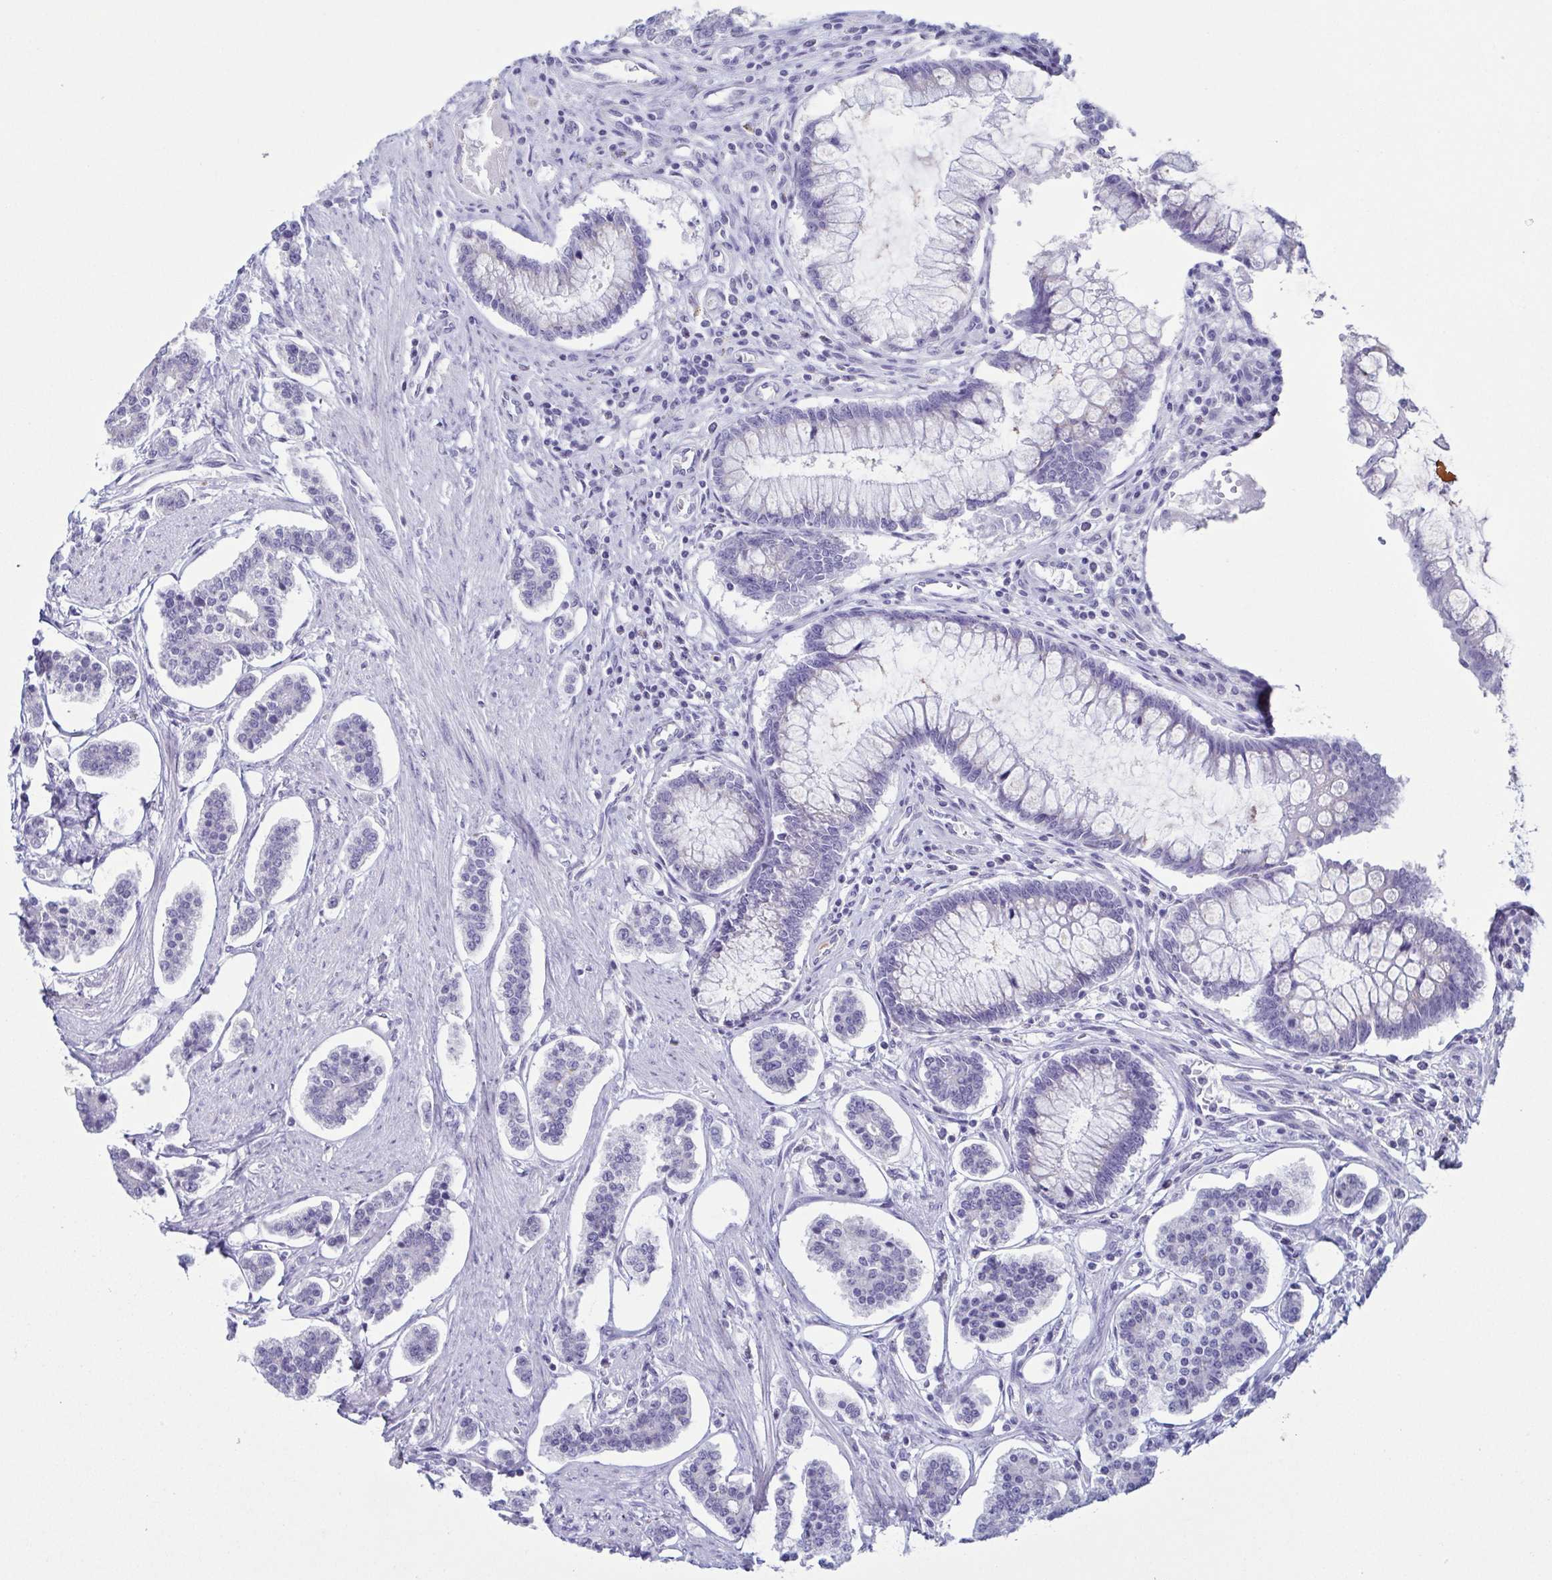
{"staining": {"intensity": "negative", "quantity": "none", "location": "none"}, "tissue": "carcinoid", "cell_type": "Tumor cells", "image_type": "cancer", "snomed": [{"axis": "morphology", "description": "Carcinoid, malignant, NOS"}, {"axis": "topography", "description": "Small intestine"}], "caption": "This photomicrograph is of malignant carcinoid stained with immunohistochemistry to label a protein in brown with the nuclei are counter-stained blue. There is no expression in tumor cells.", "gene": "AZU1", "patient": {"sex": "female", "age": 65}}